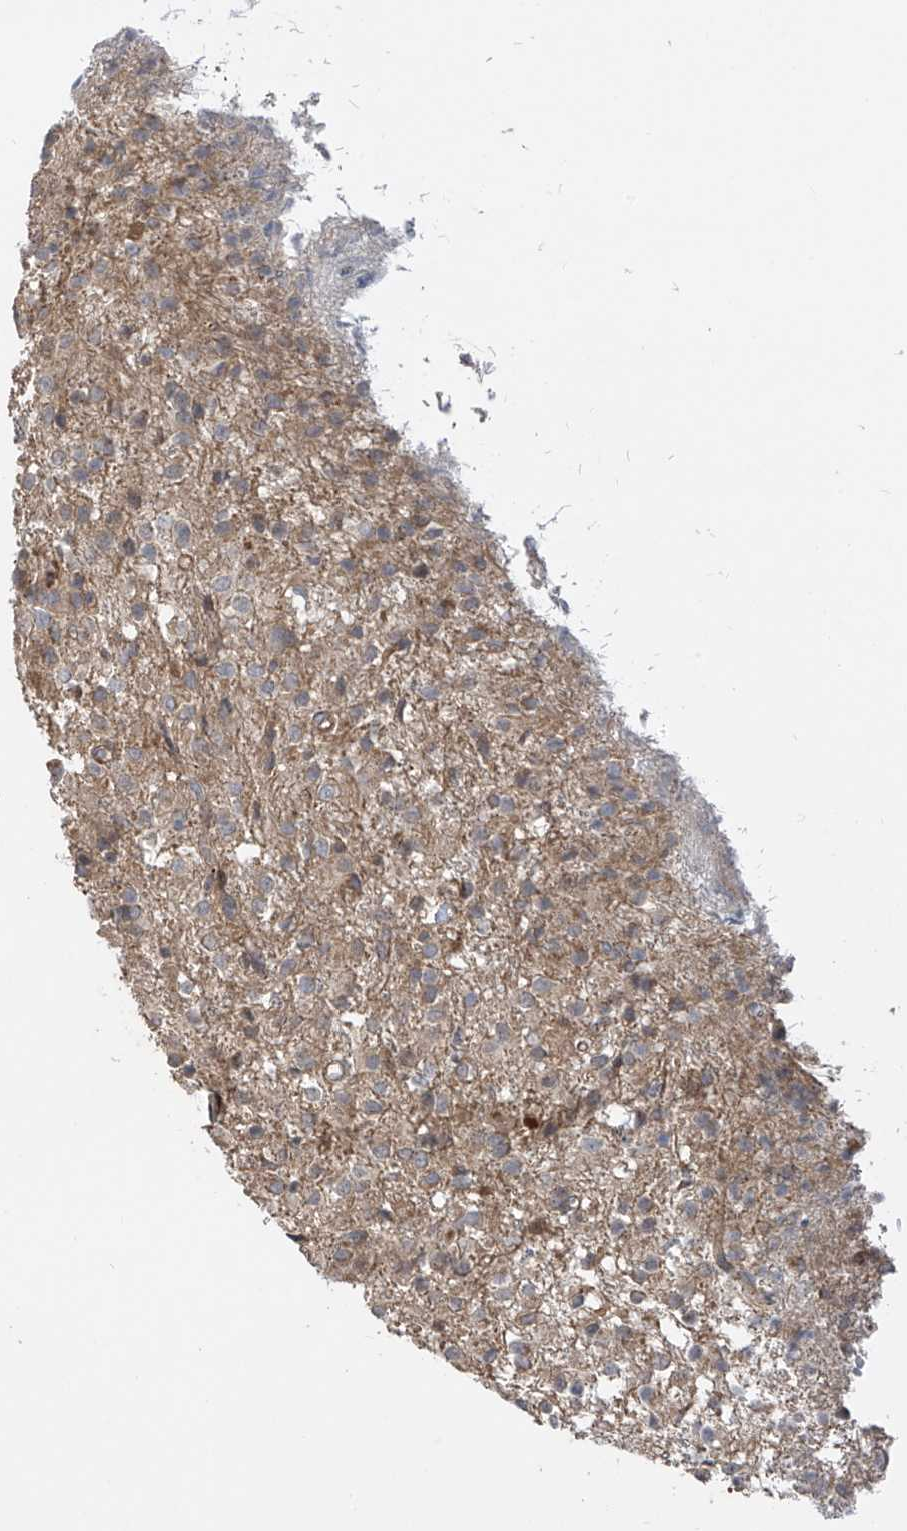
{"staining": {"intensity": "weak", "quantity": "<25%", "location": "cytoplasmic/membranous"}, "tissue": "glioma", "cell_type": "Tumor cells", "image_type": "cancer", "snomed": [{"axis": "morphology", "description": "Glioma, malignant, High grade"}, {"axis": "topography", "description": "Brain"}], "caption": "Immunohistochemistry image of human glioma stained for a protein (brown), which demonstrates no staining in tumor cells. (DAB immunohistochemistry (IHC) visualized using brightfield microscopy, high magnification).", "gene": "ATAD2B", "patient": {"sex": "female", "age": 59}}